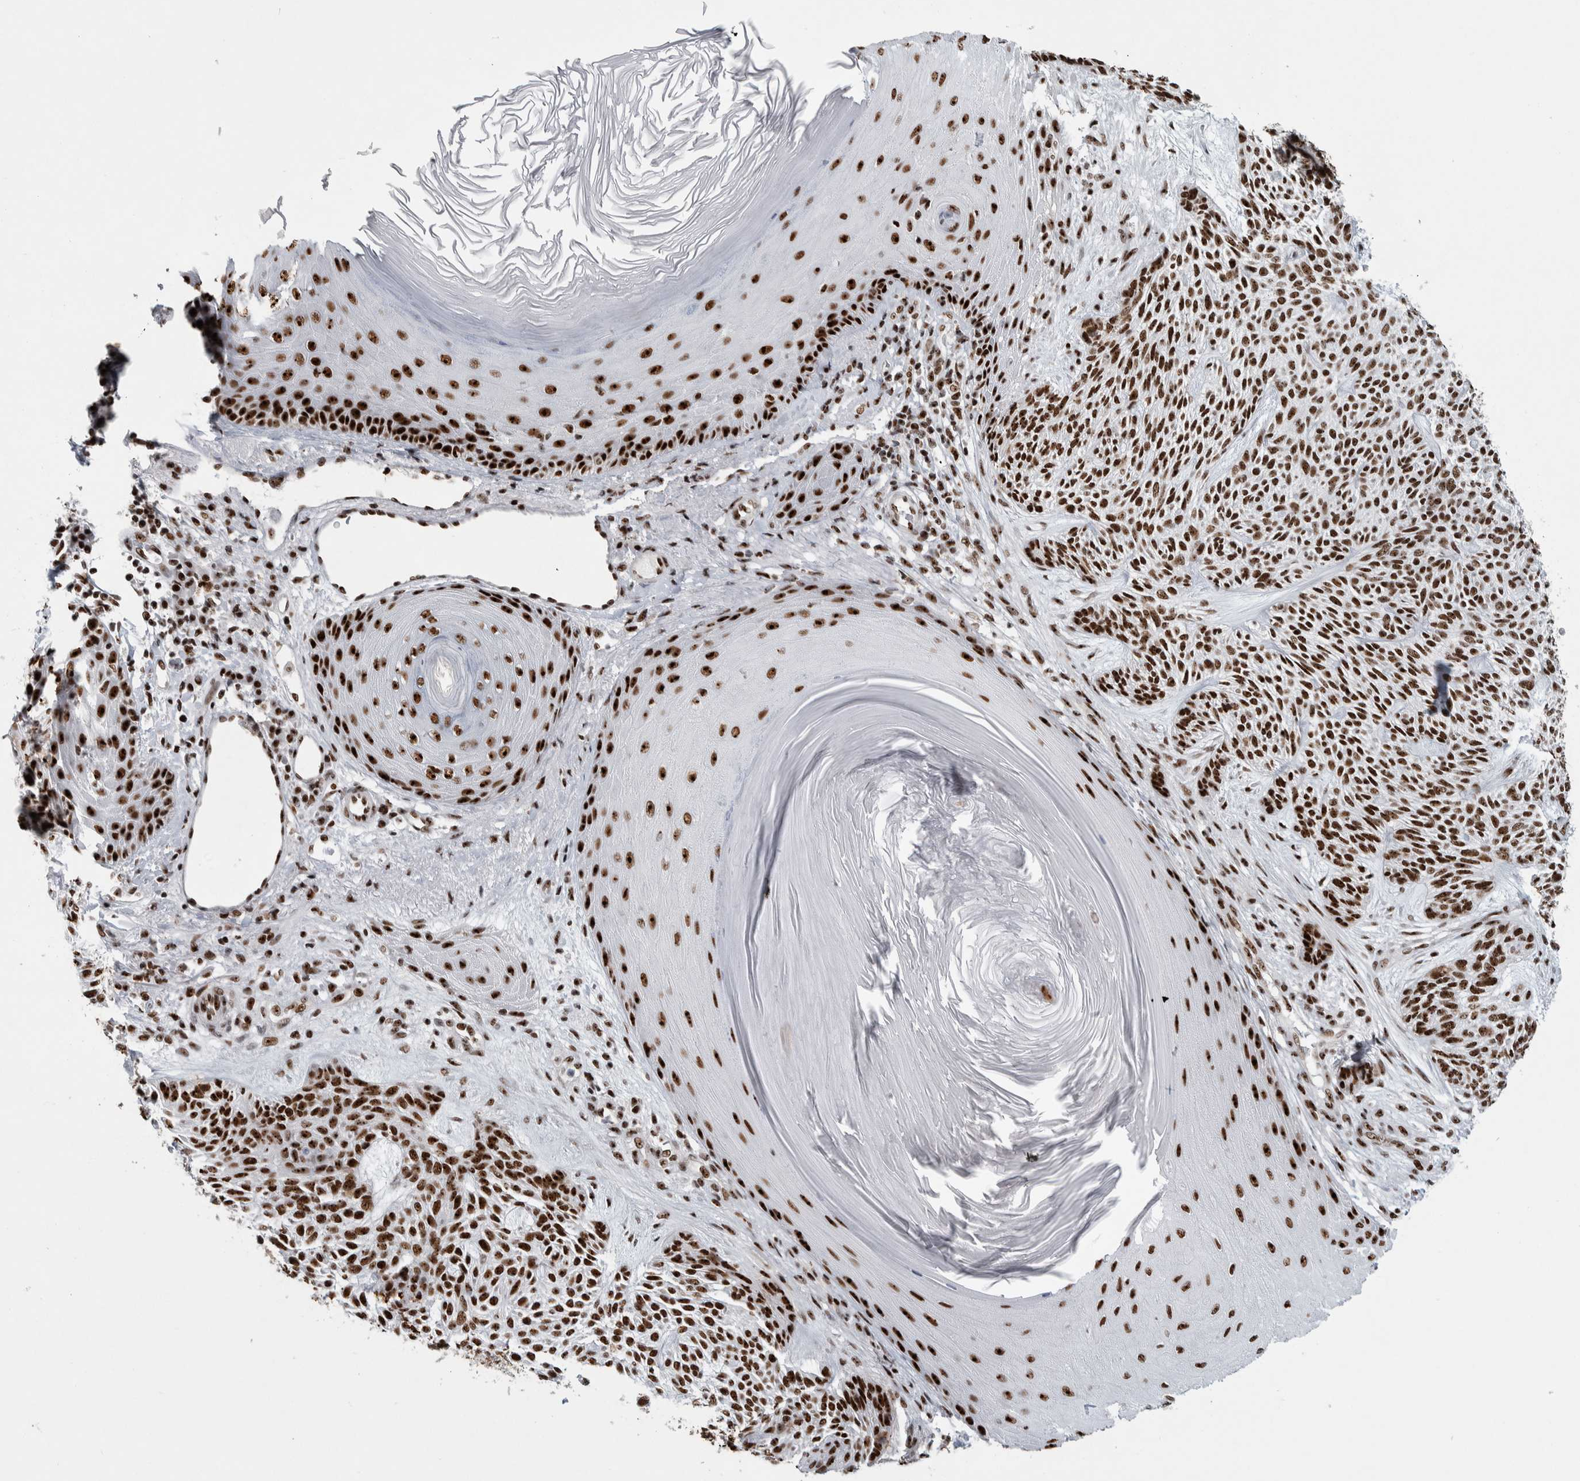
{"staining": {"intensity": "strong", "quantity": ">75%", "location": "nuclear"}, "tissue": "skin cancer", "cell_type": "Tumor cells", "image_type": "cancer", "snomed": [{"axis": "morphology", "description": "Basal cell carcinoma"}, {"axis": "topography", "description": "Skin"}], "caption": "A brown stain labels strong nuclear positivity of a protein in basal cell carcinoma (skin) tumor cells. (Brightfield microscopy of DAB IHC at high magnification).", "gene": "NCL", "patient": {"sex": "male", "age": 55}}